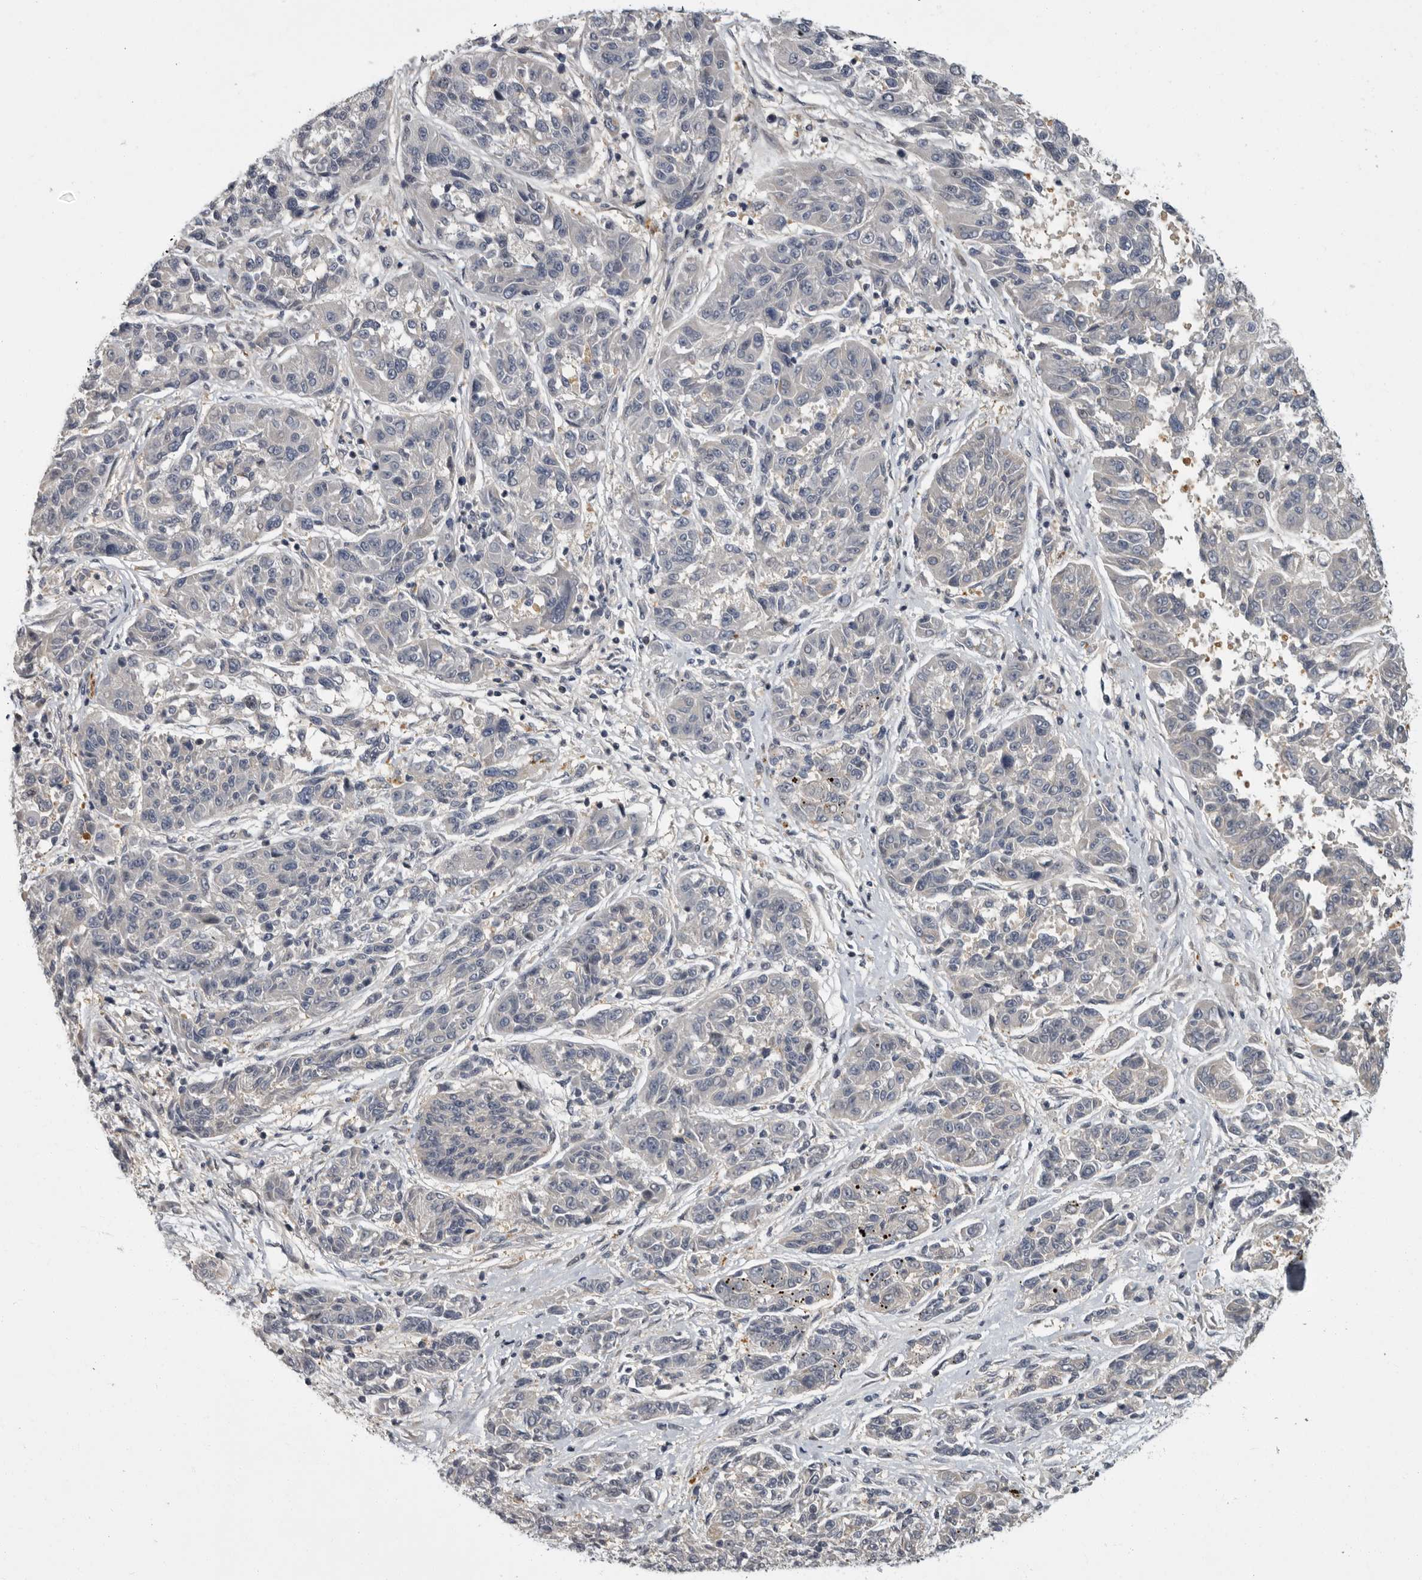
{"staining": {"intensity": "negative", "quantity": "none", "location": "none"}, "tissue": "melanoma", "cell_type": "Tumor cells", "image_type": "cancer", "snomed": [{"axis": "morphology", "description": "Malignant melanoma, NOS"}, {"axis": "topography", "description": "Skin"}], "caption": "Immunohistochemistry histopathology image of neoplastic tissue: human melanoma stained with DAB displays no significant protein positivity in tumor cells.", "gene": "PDE7A", "patient": {"sex": "male", "age": 53}}